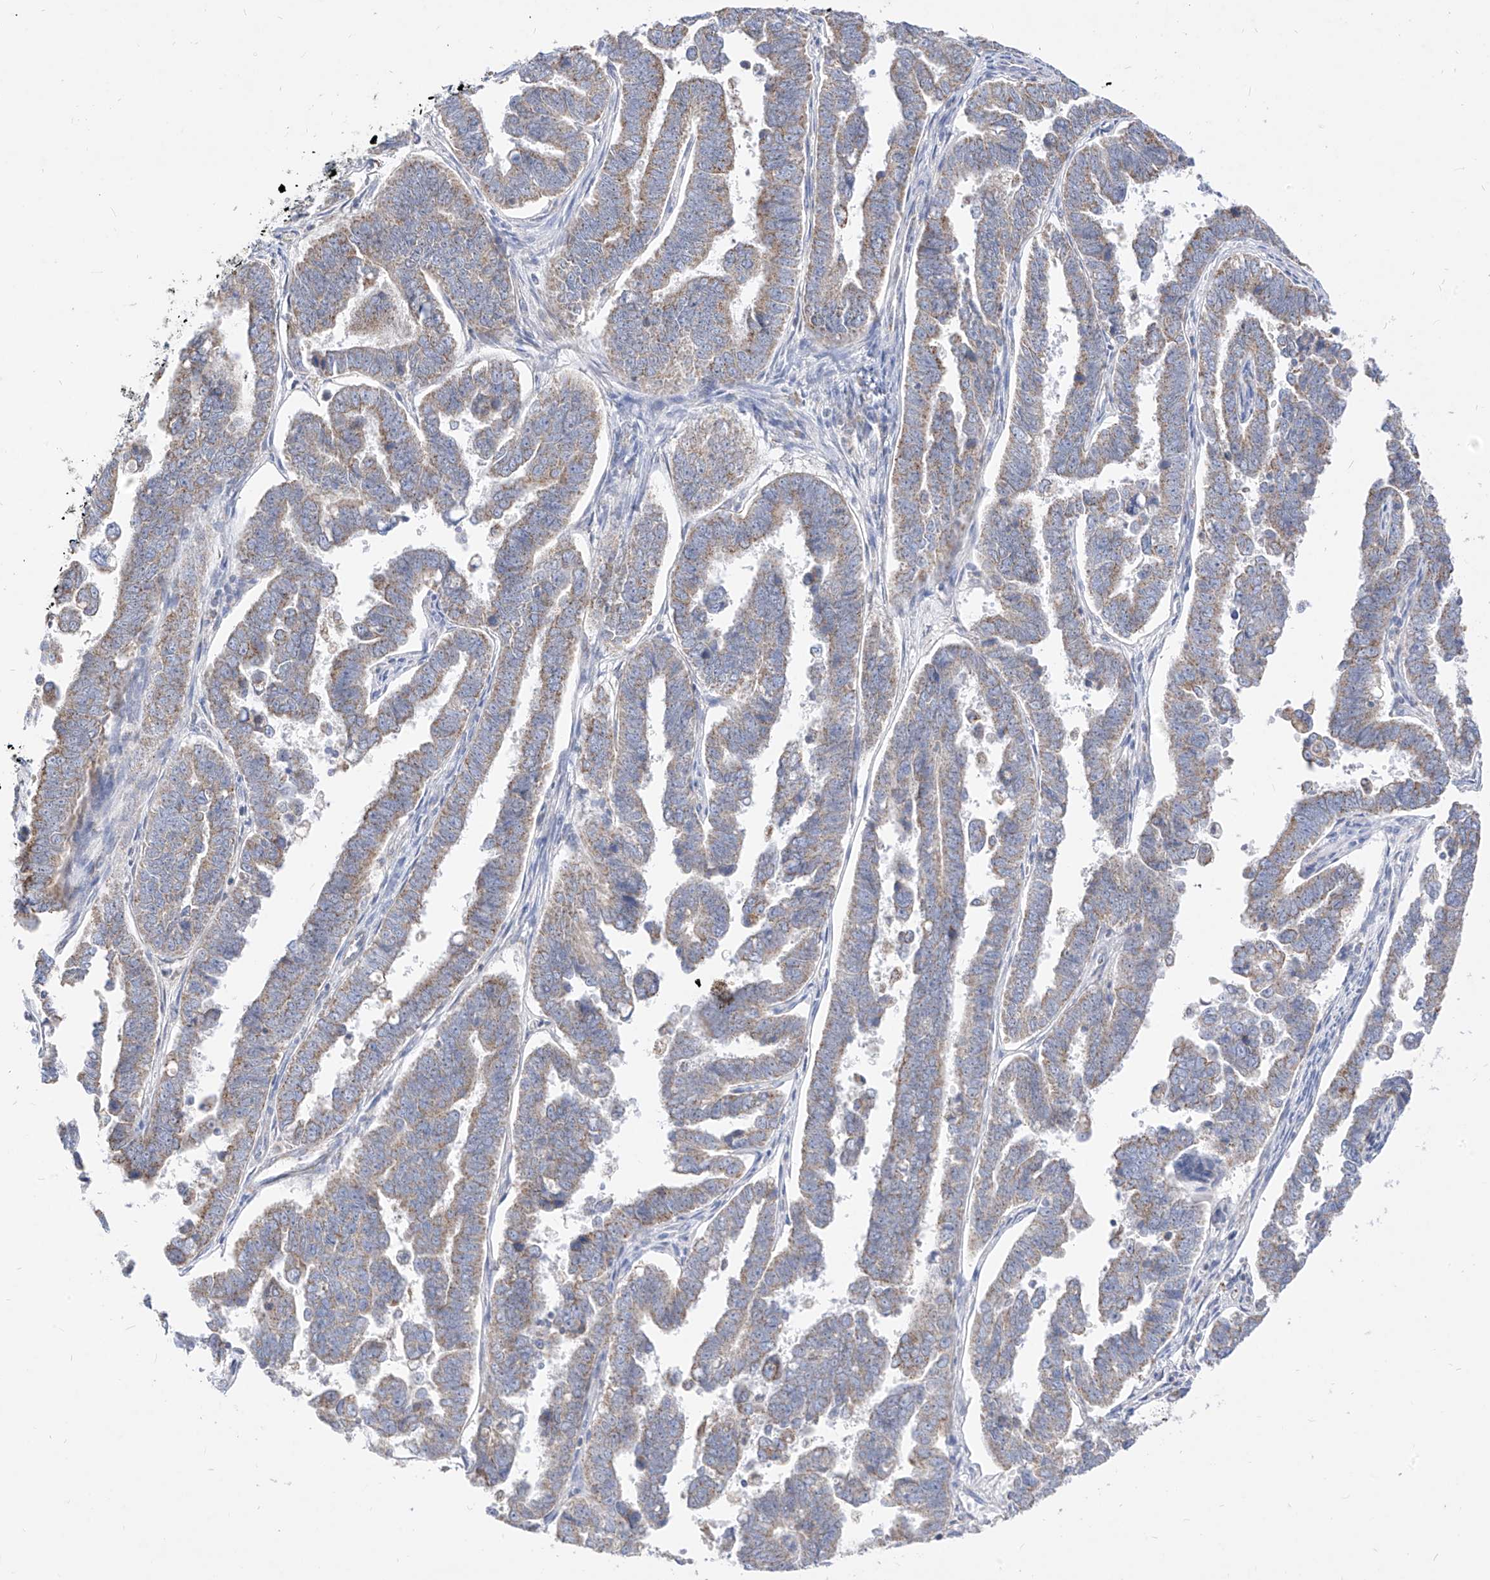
{"staining": {"intensity": "weak", "quantity": "25%-75%", "location": "cytoplasmic/membranous"}, "tissue": "endometrial cancer", "cell_type": "Tumor cells", "image_type": "cancer", "snomed": [{"axis": "morphology", "description": "Adenocarcinoma, NOS"}, {"axis": "topography", "description": "Endometrium"}], "caption": "Weak cytoplasmic/membranous staining is identified in approximately 25%-75% of tumor cells in adenocarcinoma (endometrial). The staining was performed using DAB to visualize the protein expression in brown, while the nuclei were stained in blue with hematoxylin (Magnification: 20x).", "gene": "RASA2", "patient": {"sex": "female", "age": 75}}